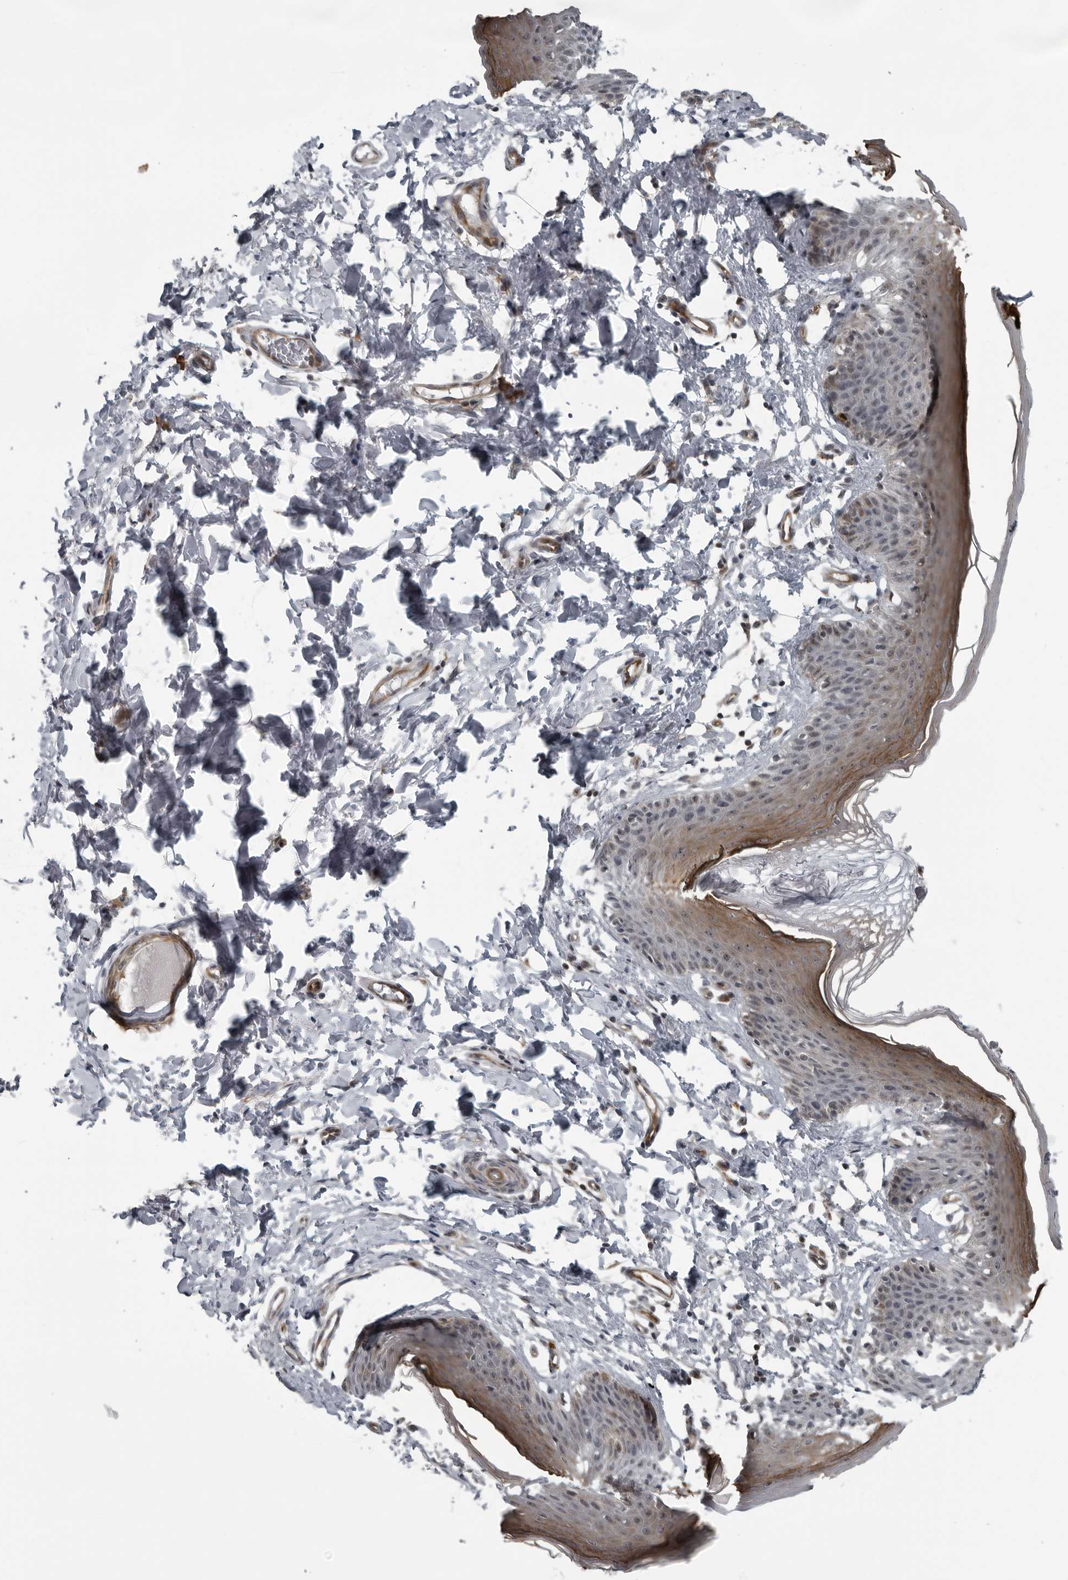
{"staining": {"intensity": "weak", "quantity": "25%-75%", "location": "cytoplasmic/membranous"}, "tissue": "skin", "cell_type": "Epidermal cells", "image_type": "normal", "snomed": [{"axis": "morphology", "description": "Normal tissue, NOS"}, {"axis": "topography", "description": "Vulva"}], "caption": "Protein expression analysis of normal skin demonstrates weak cytoplasmic/membranous expression in approximately 25%-75% of epidermal cells. Nuclei are stained in blue.", "gene": "FAM102B", "patient": {"sex": "female", "age": 66}}